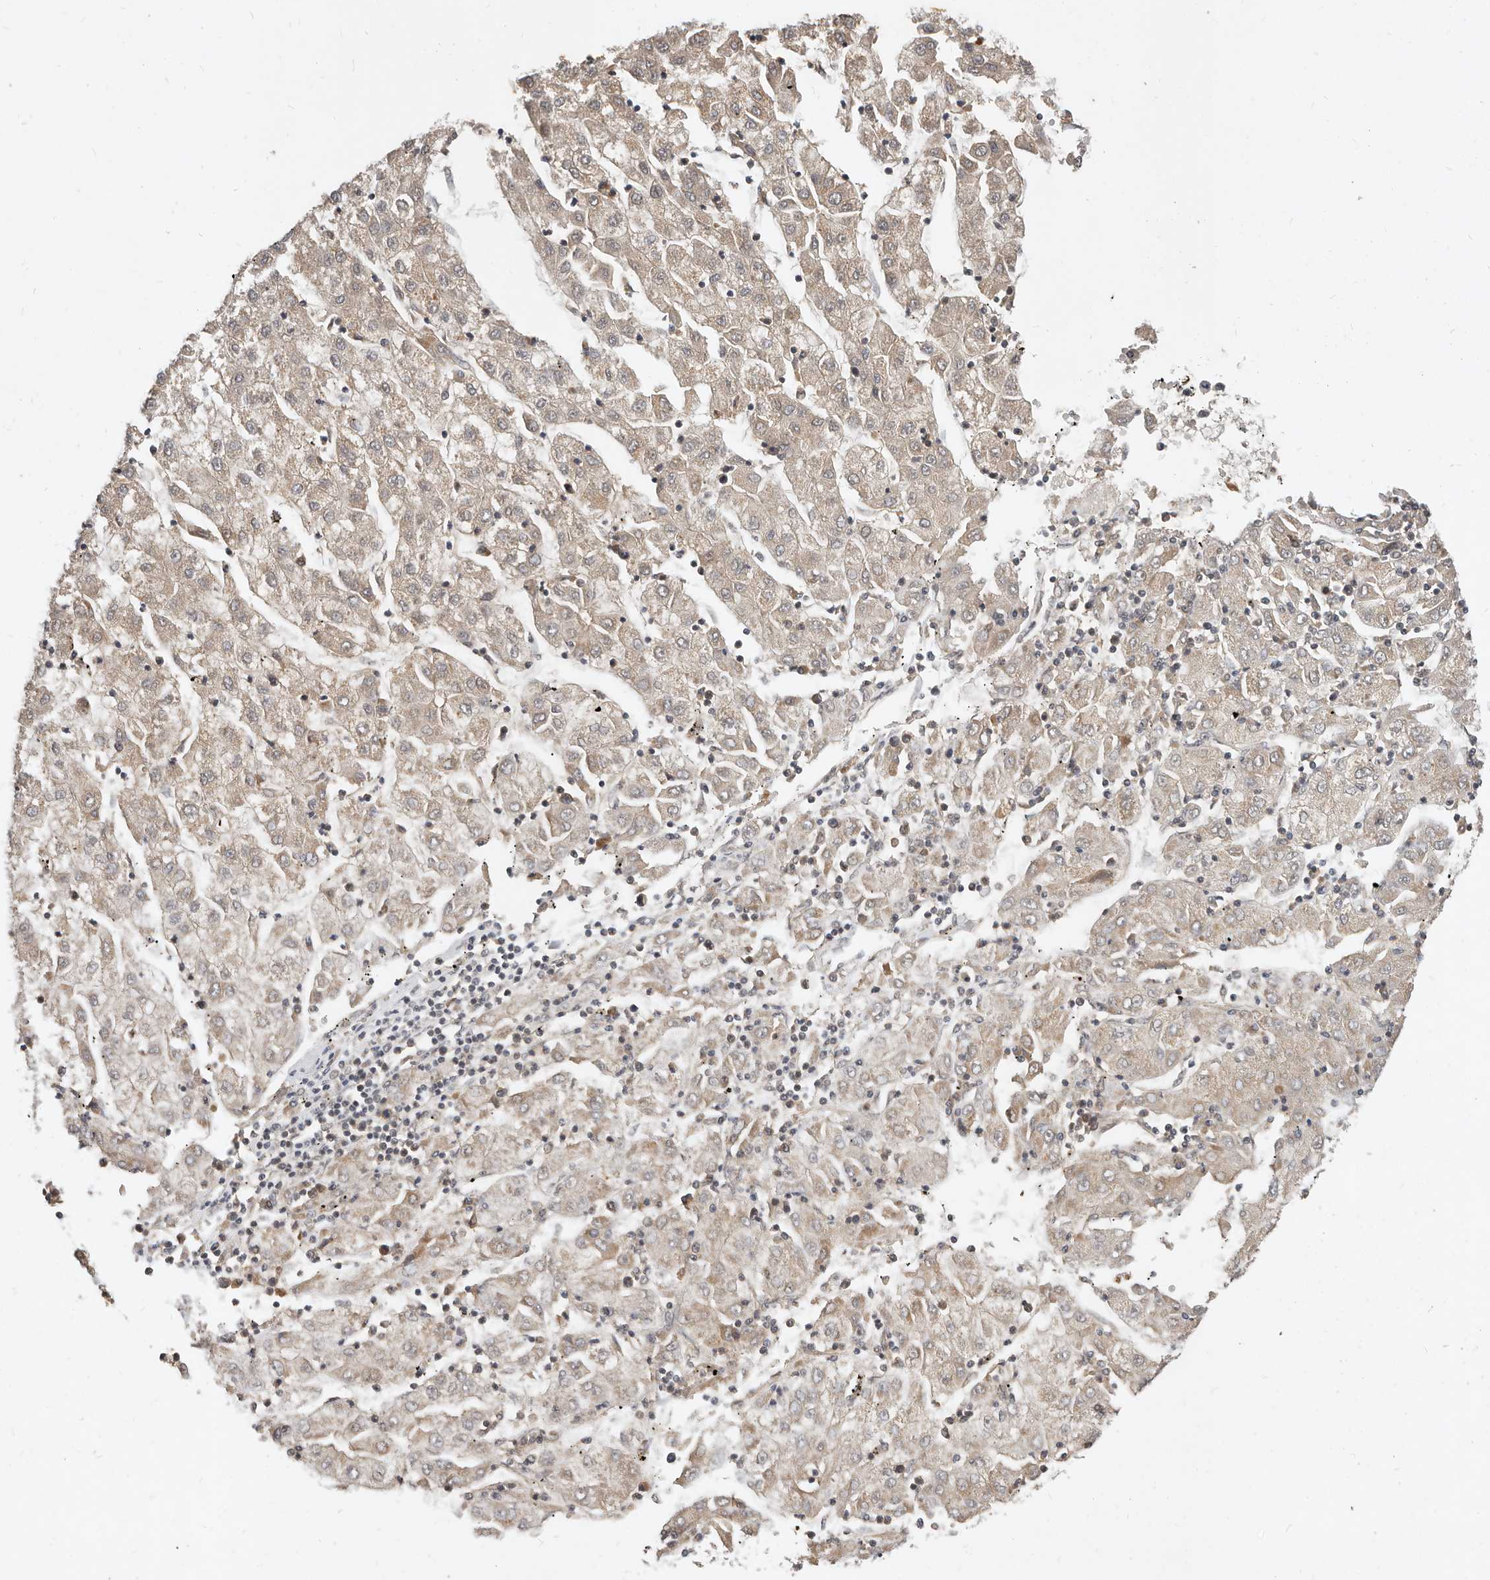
{"staining": {"intensity": "moderate", "quantity": "25%-75%", "location": "cytoplasmic/membranous"}, "tissue": "liver cancer", "cell_type": "Tumor cells", "image_type": "cancer", "snomed": [{"axis": "morphology", "description": "Carcinoma, Hepatocellular, NOS"}, {"axis": "topography", "description": "Liver"}], "caption": "Immunohistochemical staining of liver cancer (hepatocellular carcinoma) shows moderate cytoplasmic/membranous protein positivity in about 25%-75% of tumor cells. Immunohistochemistry stains the protein in brown and the nuclei are stained blue.", "gene": "MICALL2", "patient": {"sex": "male", "age": 72}}